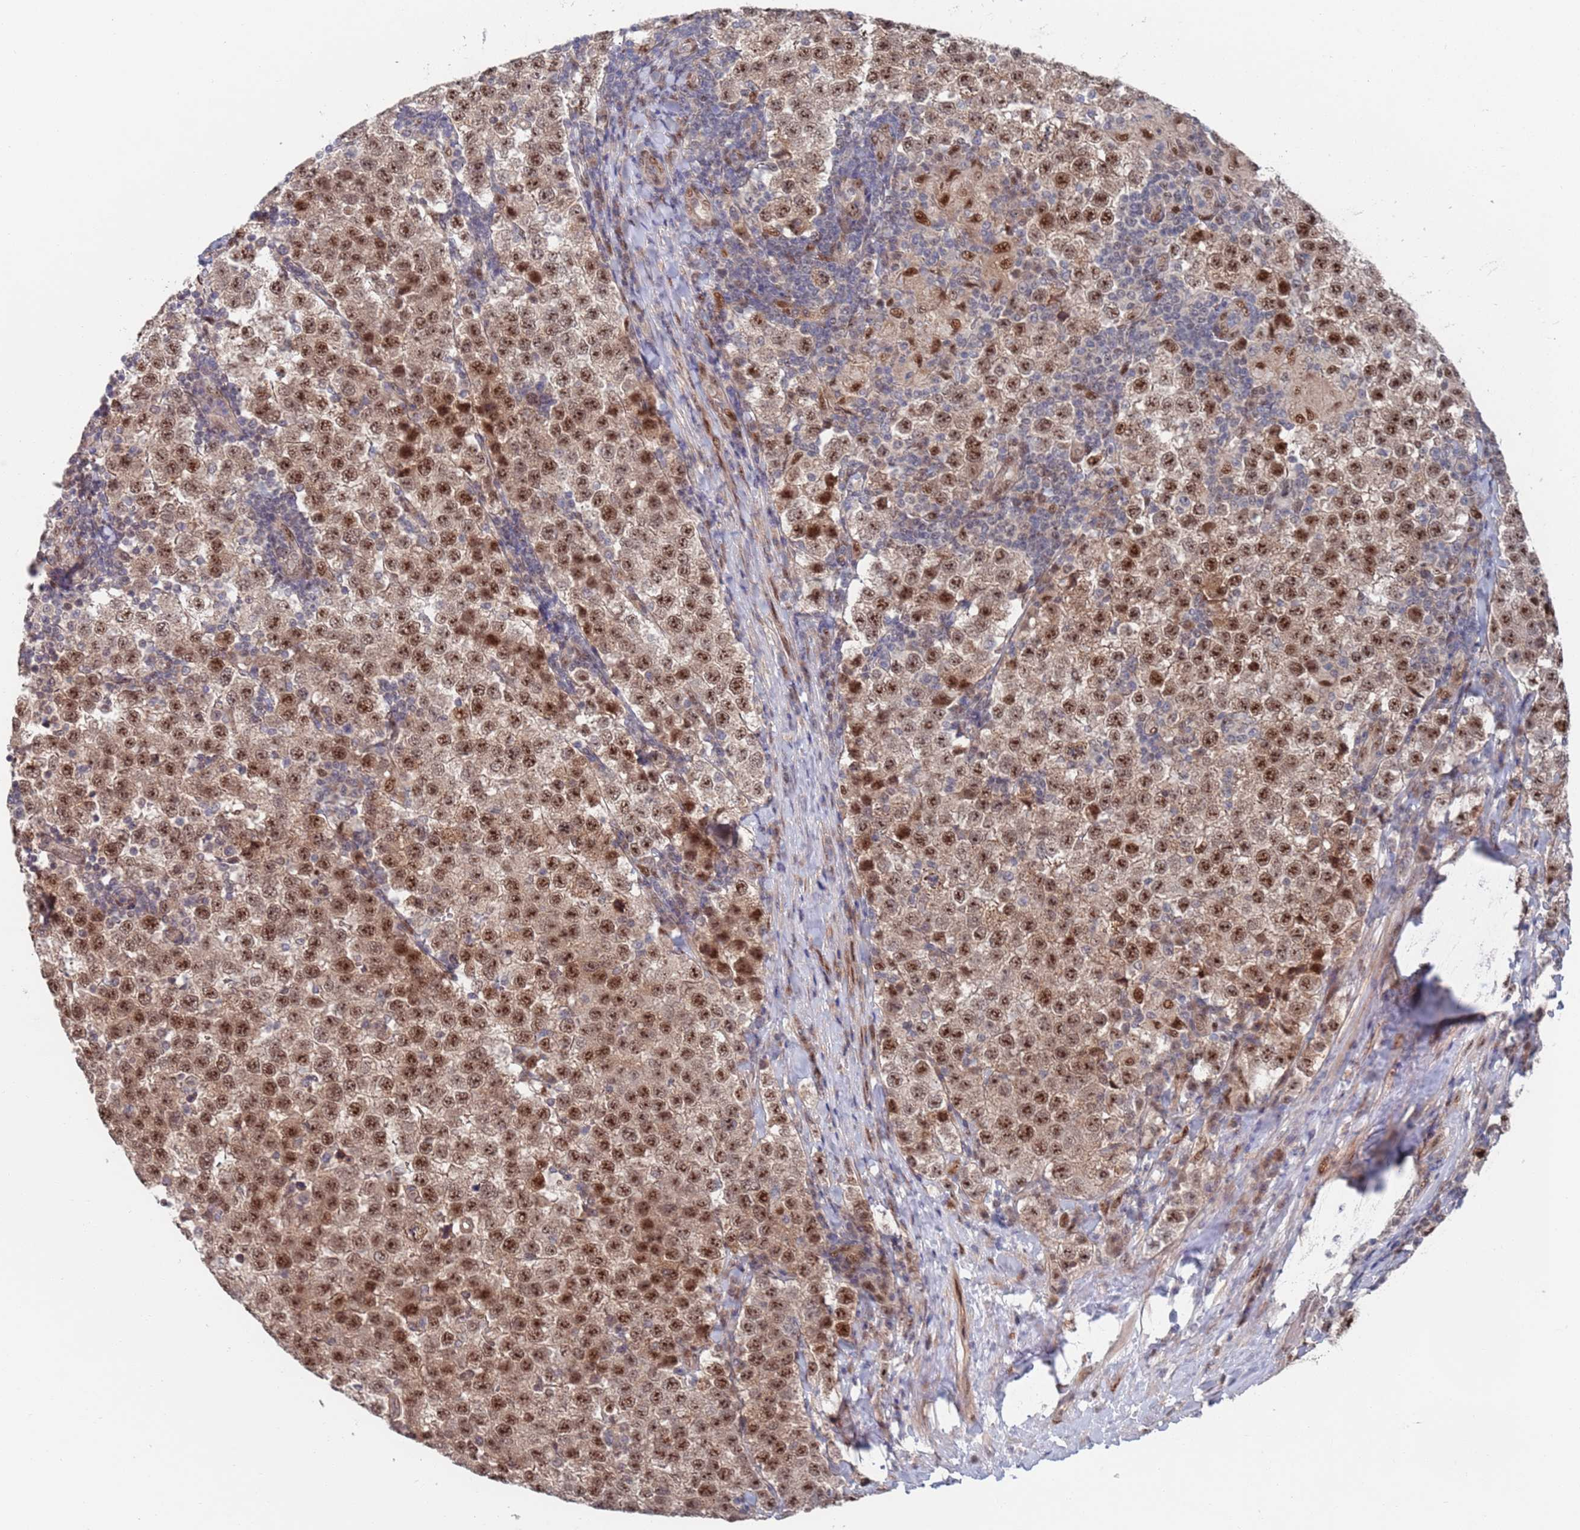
{"staining": {"intensity": "moderate", "quantity": ">75%", "location": "nuclear"}, "tissue": "testis cancer", "cell_type": "Tumor cells", "image_type": "cancer", "snomed": [{"axis": "morphology", "description": "Seminoma, NOS"}, {"axis": "topography", "description": "Testis"}], "caption": "DAB immunohistochemical staining of testis seminoma exhibits moderate nuclear protein positivity in approximately >75% of tumor cells.", "gene": "RPP25", "patient": {"sex": "male", "age": 34}}